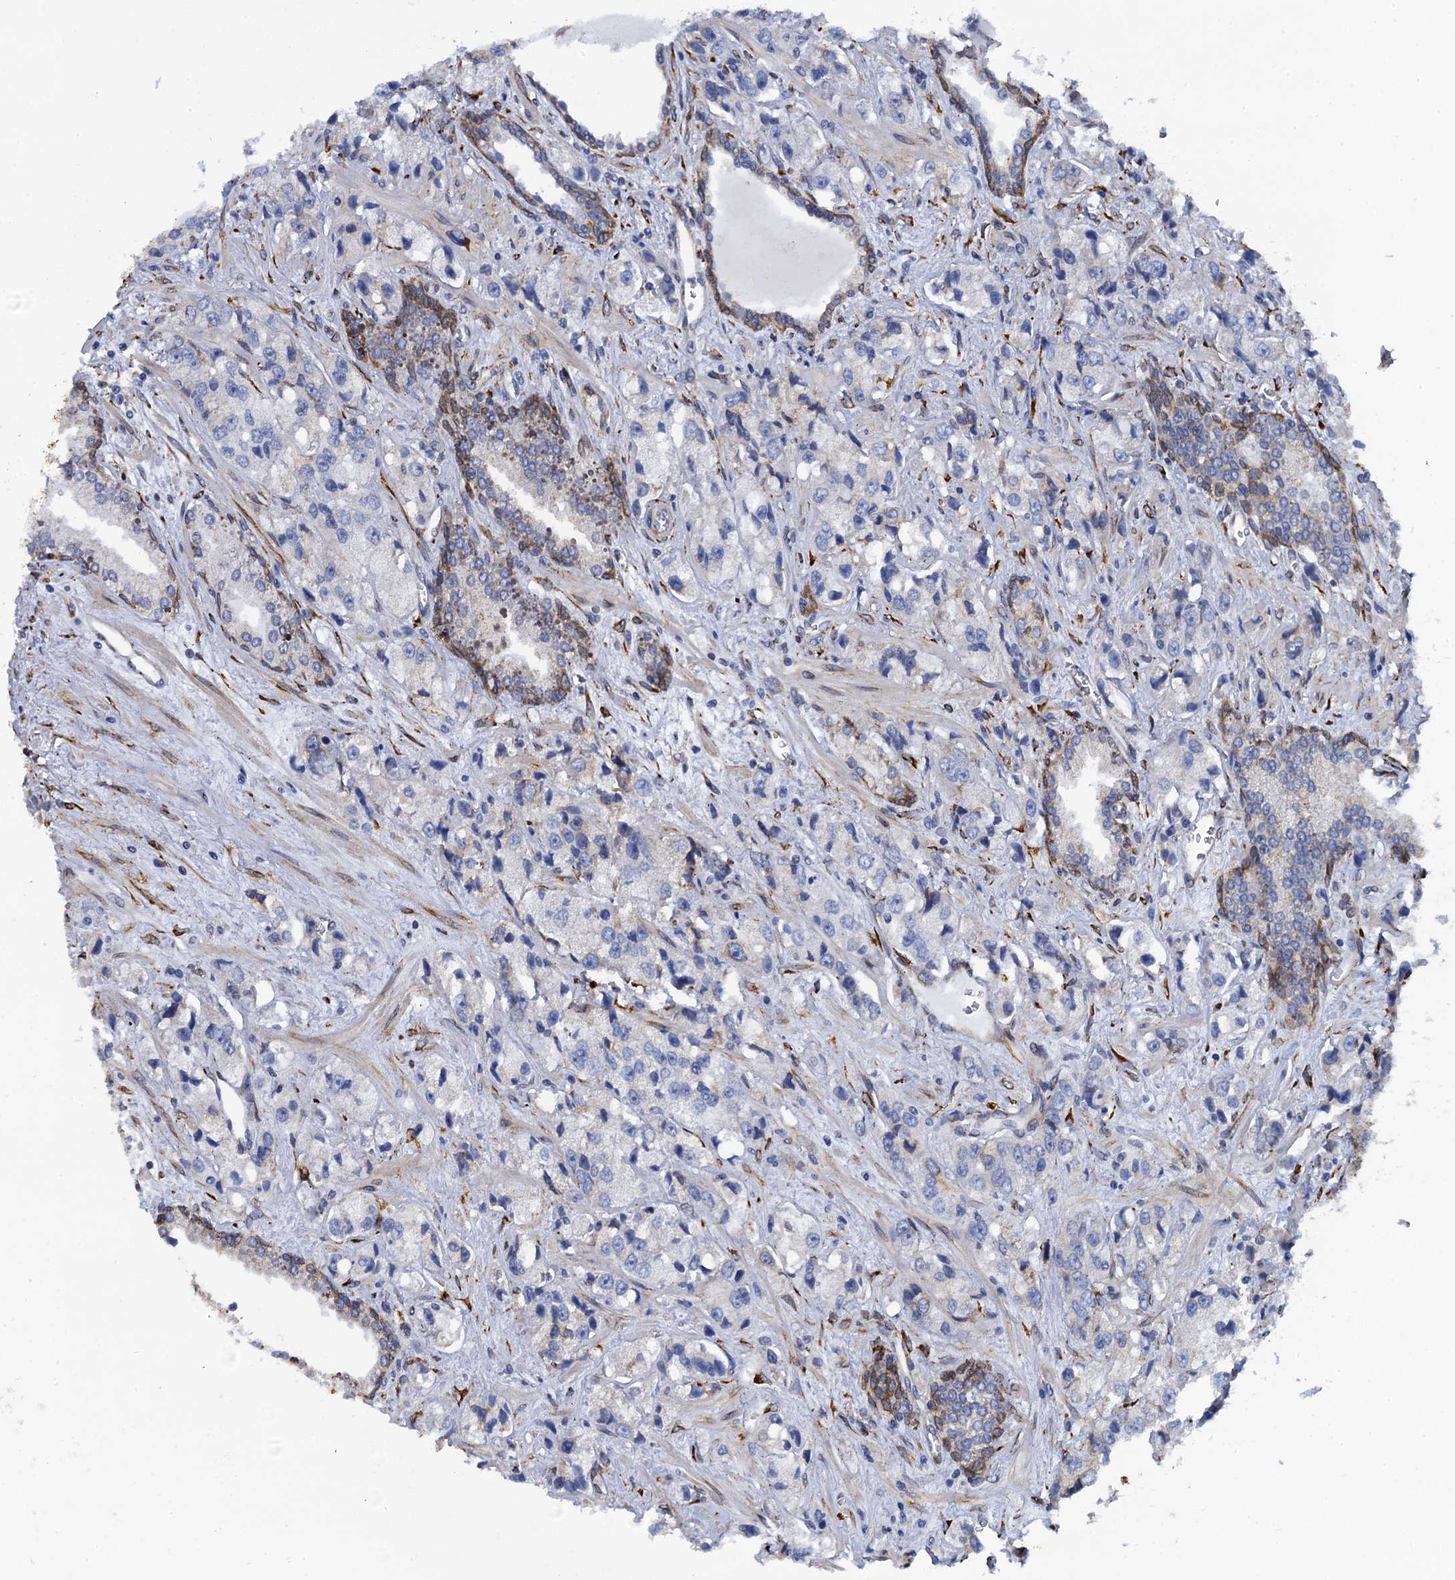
{"staining": {"intensity": "negative", "quantity": "none", "location": "none"}, "tissue": "prostate cancer", "cell_type": "Tumor cells", "image_type": "cancer", "snomed": [{"axis": "morphology", "description": "Adenocarcinoma, High grade"}, {"axis": "topography", "description": "Prostate"}], "caption": "The histopathology image displays no significant expression in tumor cells of prostate cancer (adenocarcinoma (high-grade)).", "gene": "POGLUT3", "patient": {"sex": "male", "age": 74}}